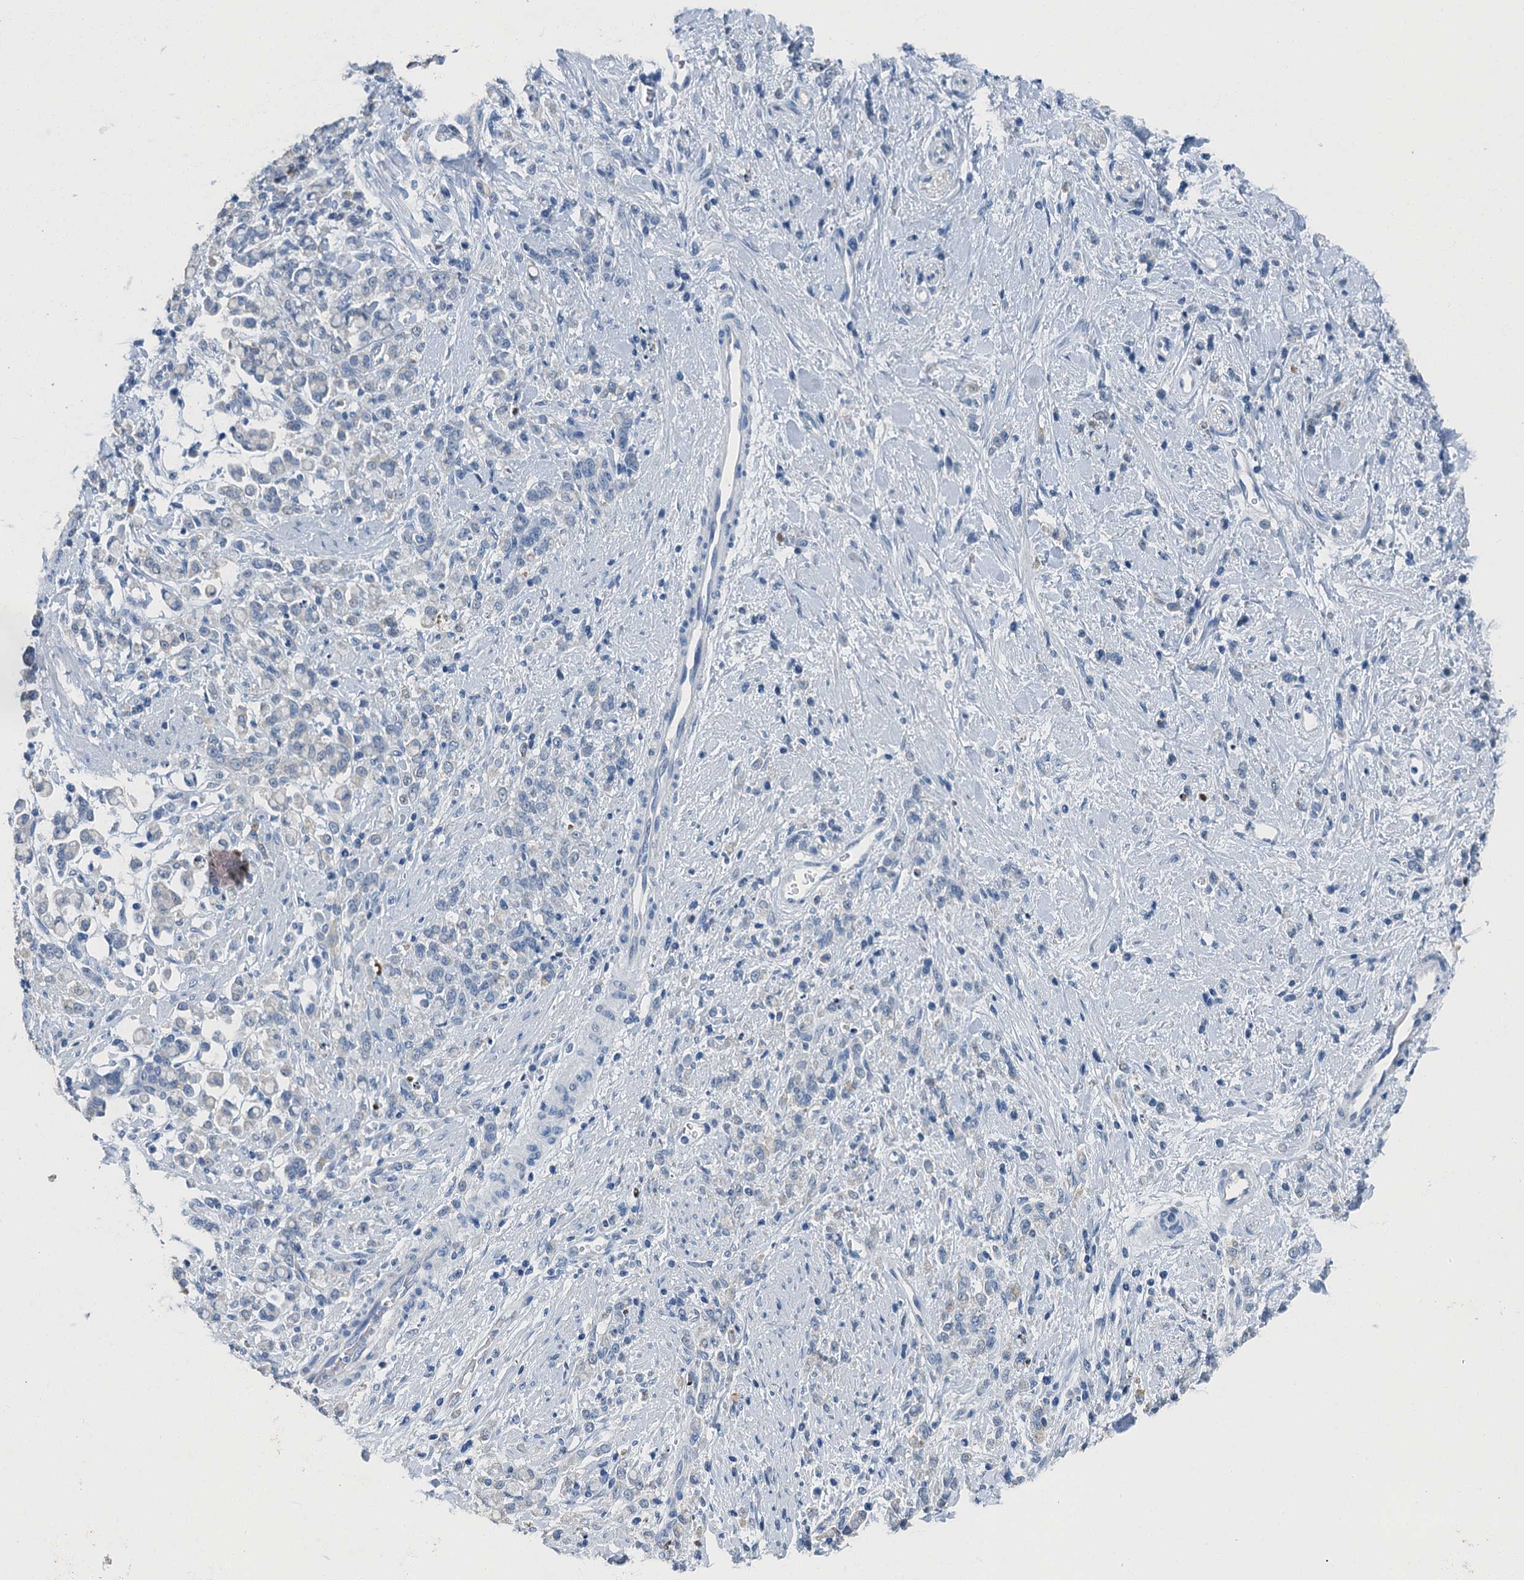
{"staining": {"intensity": "negative", "quantity": "none", "location": "none"}, "tissue": "stomach cancer", "cell_type": "Tumor cells", "image_type": "cancer", "snomed": [{"axis": "morphology", "description": "Adenocarcinoma, NOS"}, {"axis": "topography", "description": "Stomach"}], "caption": "This is an IHC histopathology image of stomach cancer. There is no positivity in tumor cells.", "gene": "GADL1", "patient": {"sex": "female", "age": 60}}